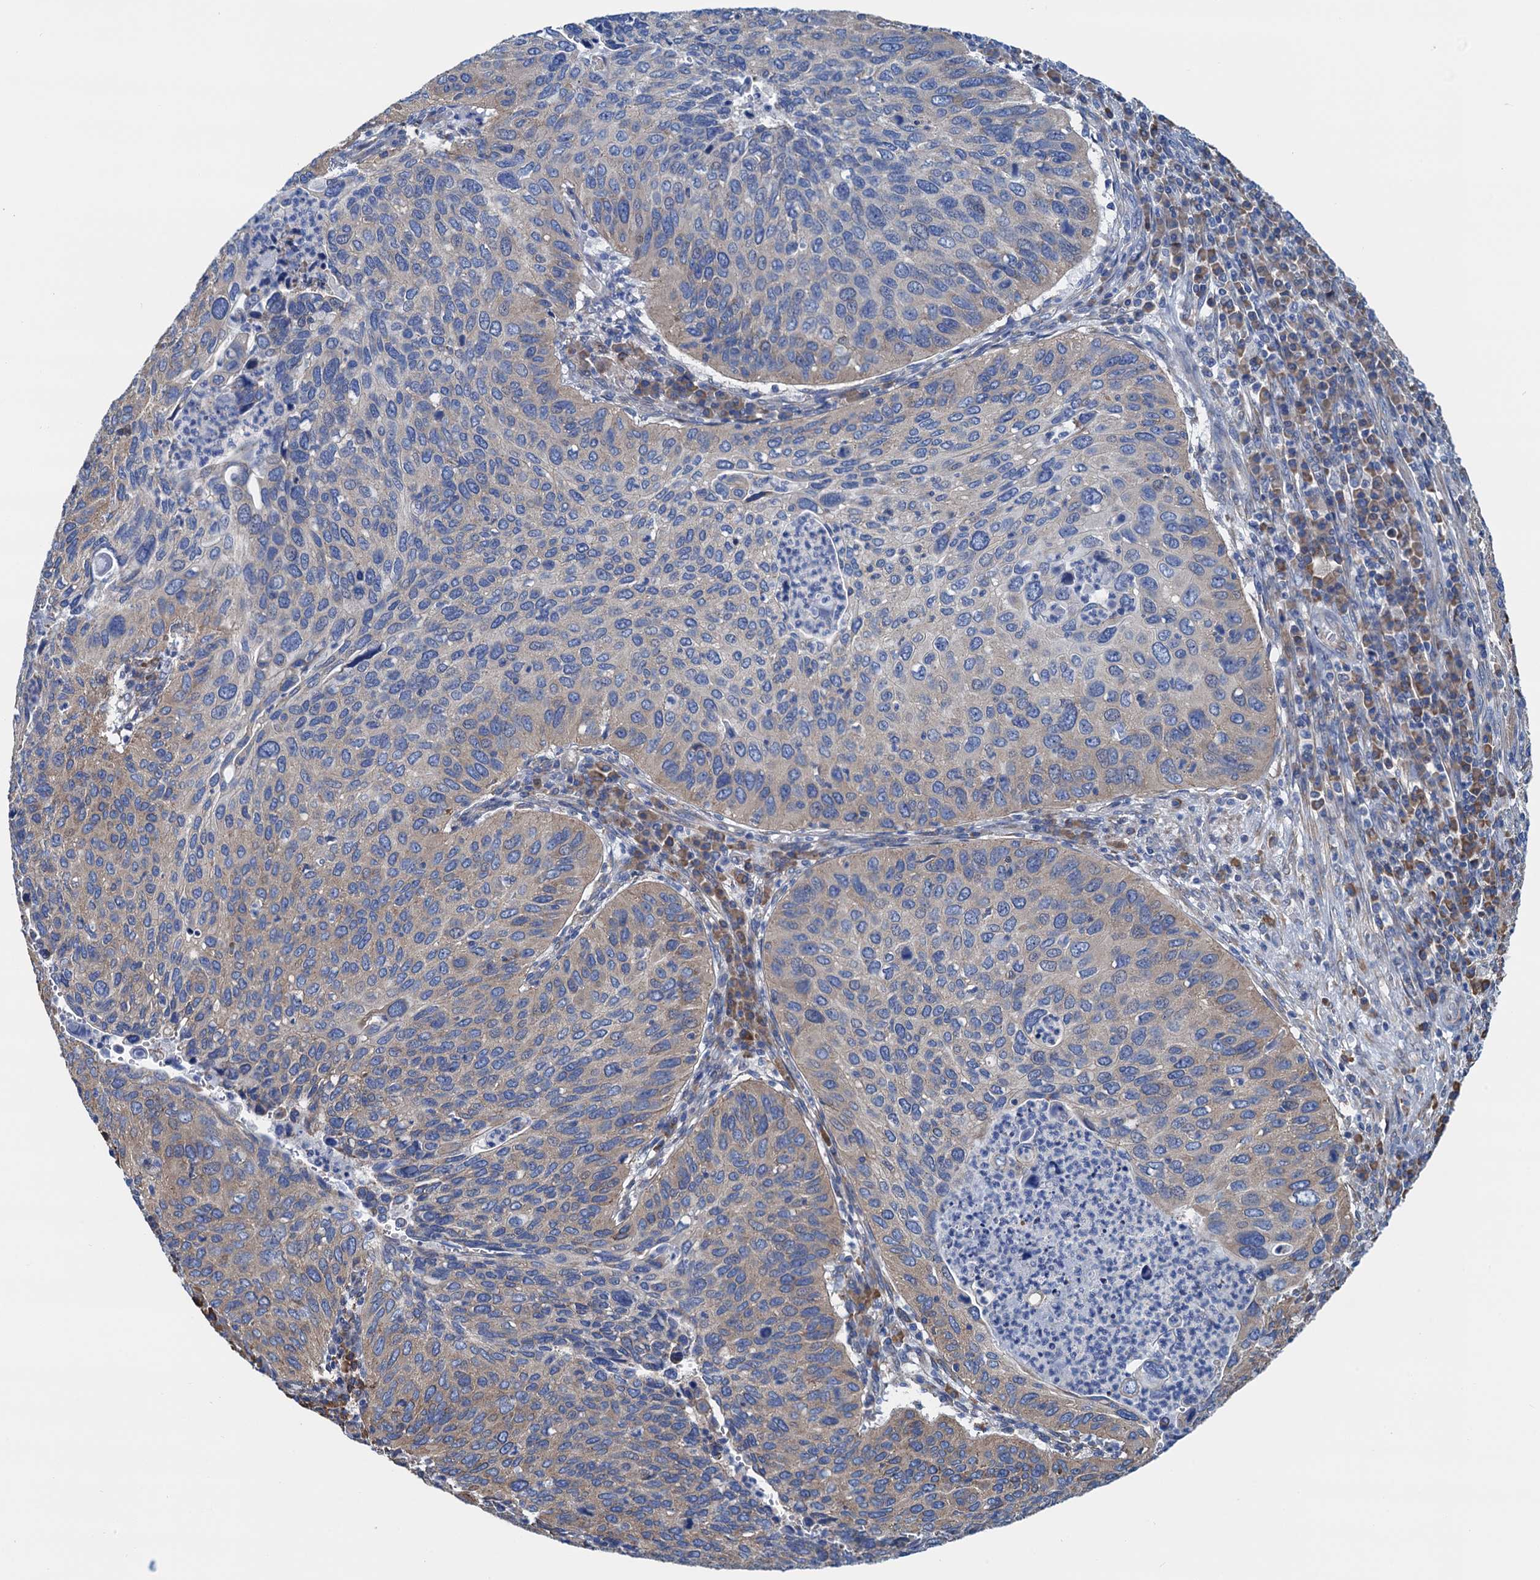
{"staining": {"intensity": "weak", "quantity": "25%-75%", "location": "cytoplasmic/membranous"}, "tissue": "cervical cancer", "cell_type": "Tumor cells", "image_type": "cancer", "snomed": [{"axis": "morphology", "description": "Squamous cell carcinoma, NOS"}, {"axis": "topography", "description": "Cervix"}], "caption": "Immunohistochemistry (DAB (3,3'-diaminobenzidine)) staining of cervical cancer shows weak cytoplasmic/membranous protein staining in approximately 25%-75% of tumor cells.", "gene": "SLC12A7", "patient": {"sex": "female", "age": 38}}